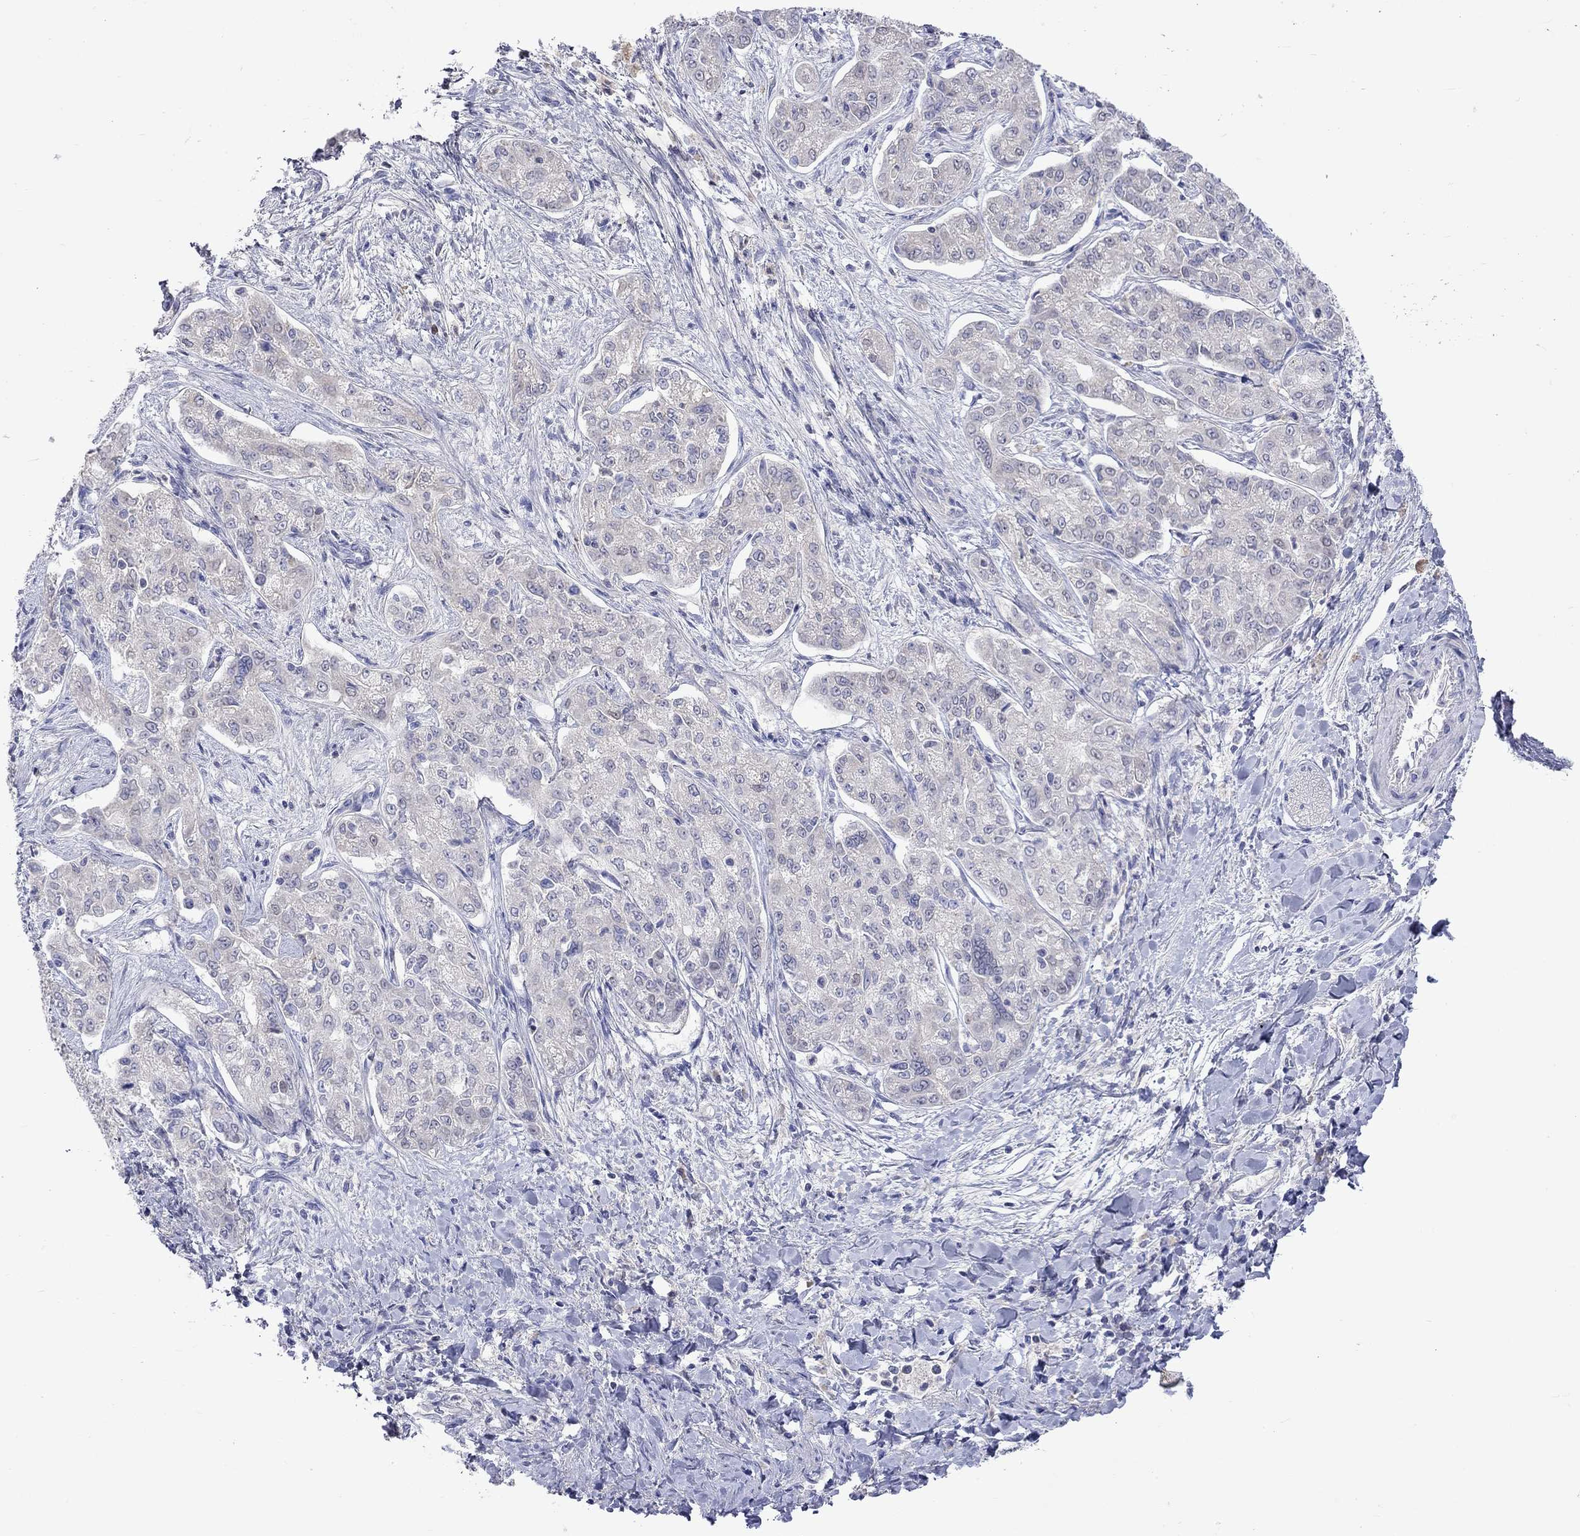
{"staining": {"intensity": "negative", "quantity": "none", "location": "none"}, "tissue": "liver cancer", "cell_type": "Tumor cells", "image_type": "cancer", "snomed": [{"axis": "morphology", "description": "Cholangiocarcinoma"}, {"axis": "topography", "description": "Liver"}], "caption": "The histopathology image shows no staining of tumor cells in cholangiocarcinoma (liver).", "gene": "LRFN4", "patient": {"sex": "female", "age": 47}}